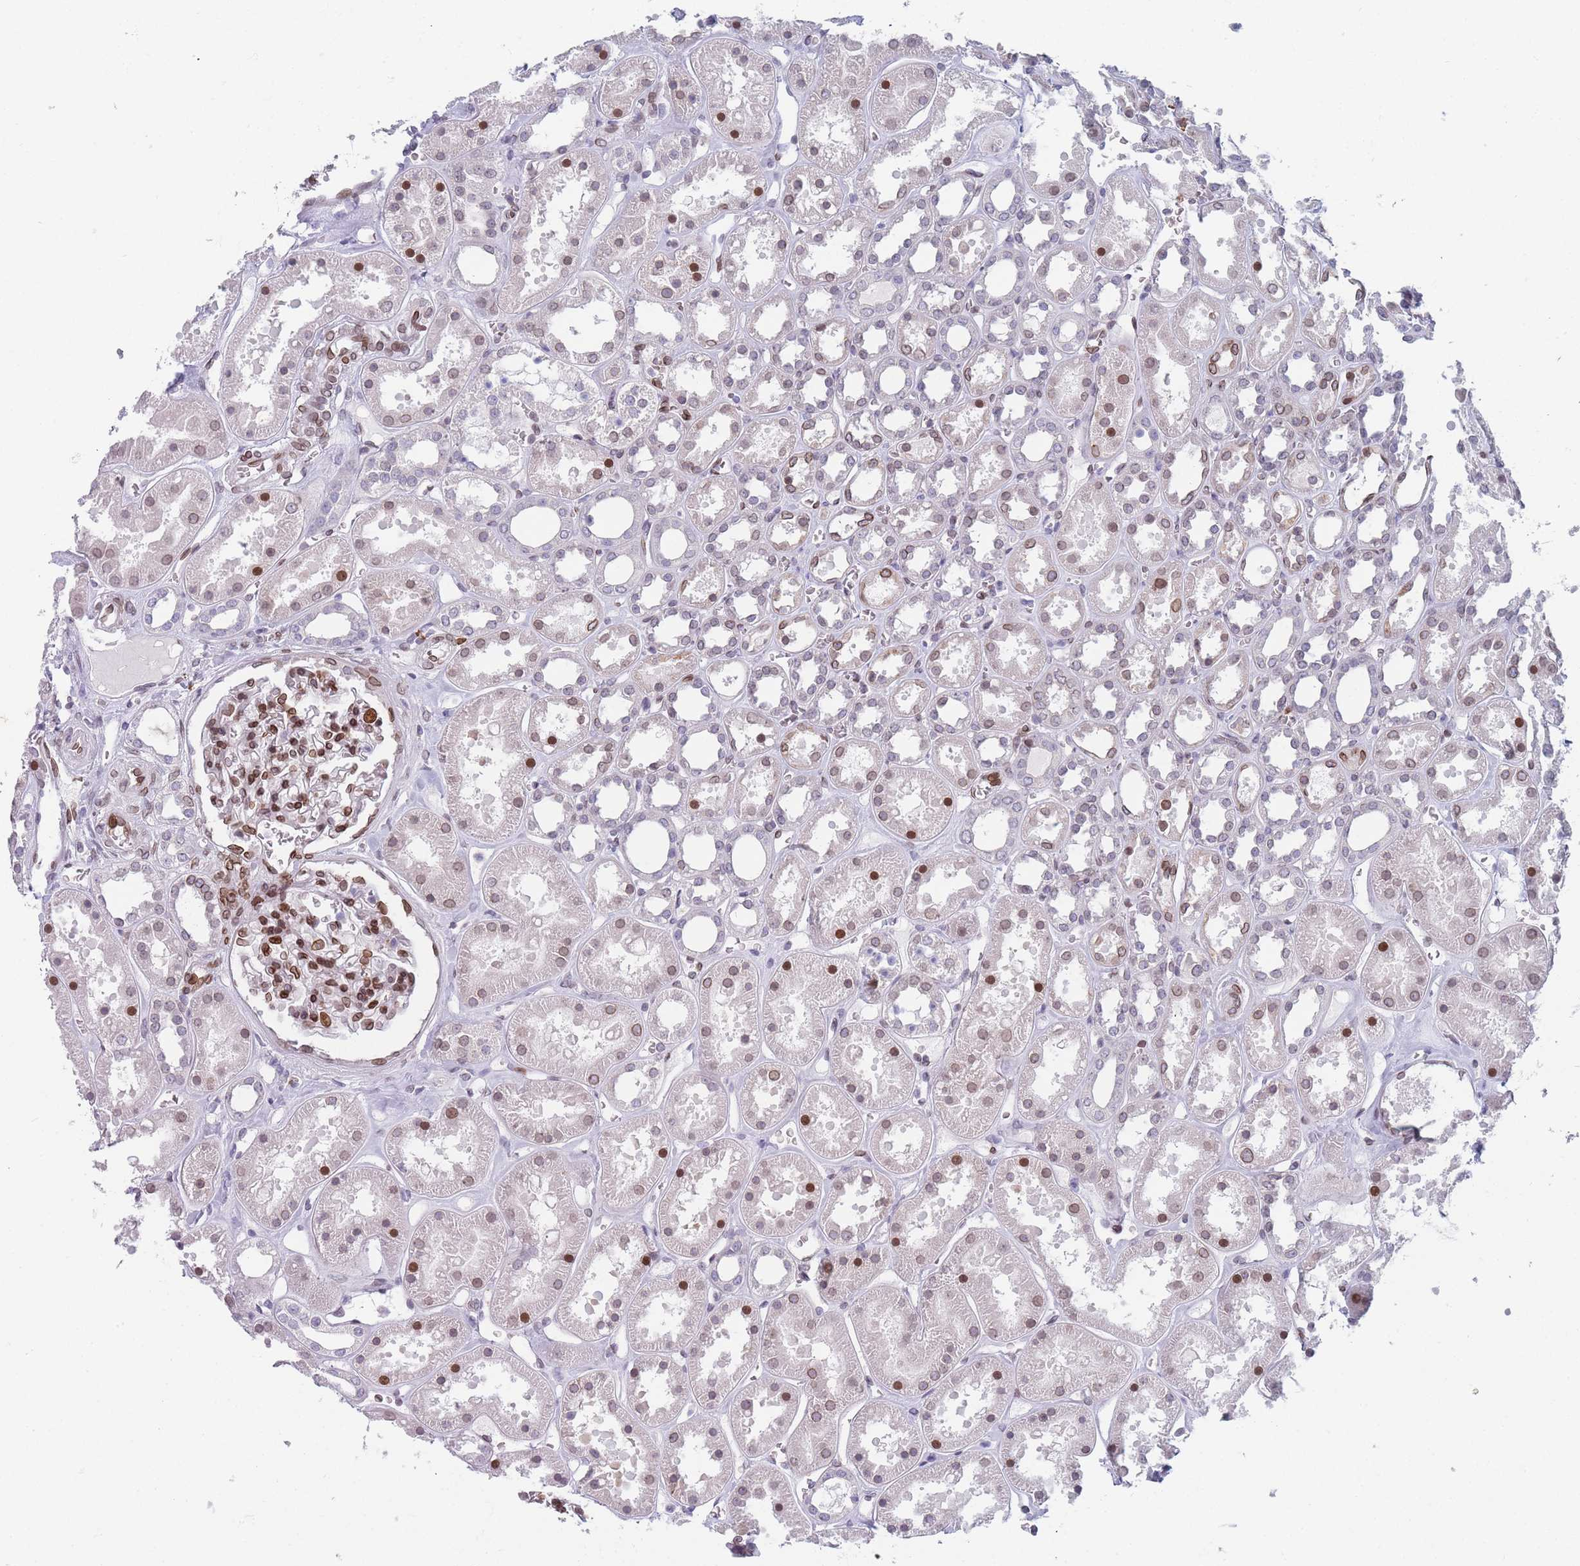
{"staining": {"intensity": "strong", "quantity": "25%-75%", "location": "cytoplasmic/membranous,nuclear"}, "tissue": "kidney", "cell_type": "Cells in glomeruli", "image_type": "normal", "snomed": [{"axis": "morphology", "description": "Normal tissue, NOS"}, {"axis": "topography", "description": "Kidney"}], "caption": "Protein analysis of normal kidney shows strong cytoplasmic/membranous,nuclear expression in approximately 25%-75% of cells in glomeruli.", "gene": "ZBTB1", "patient": {"sex": "female", "age": 41}}